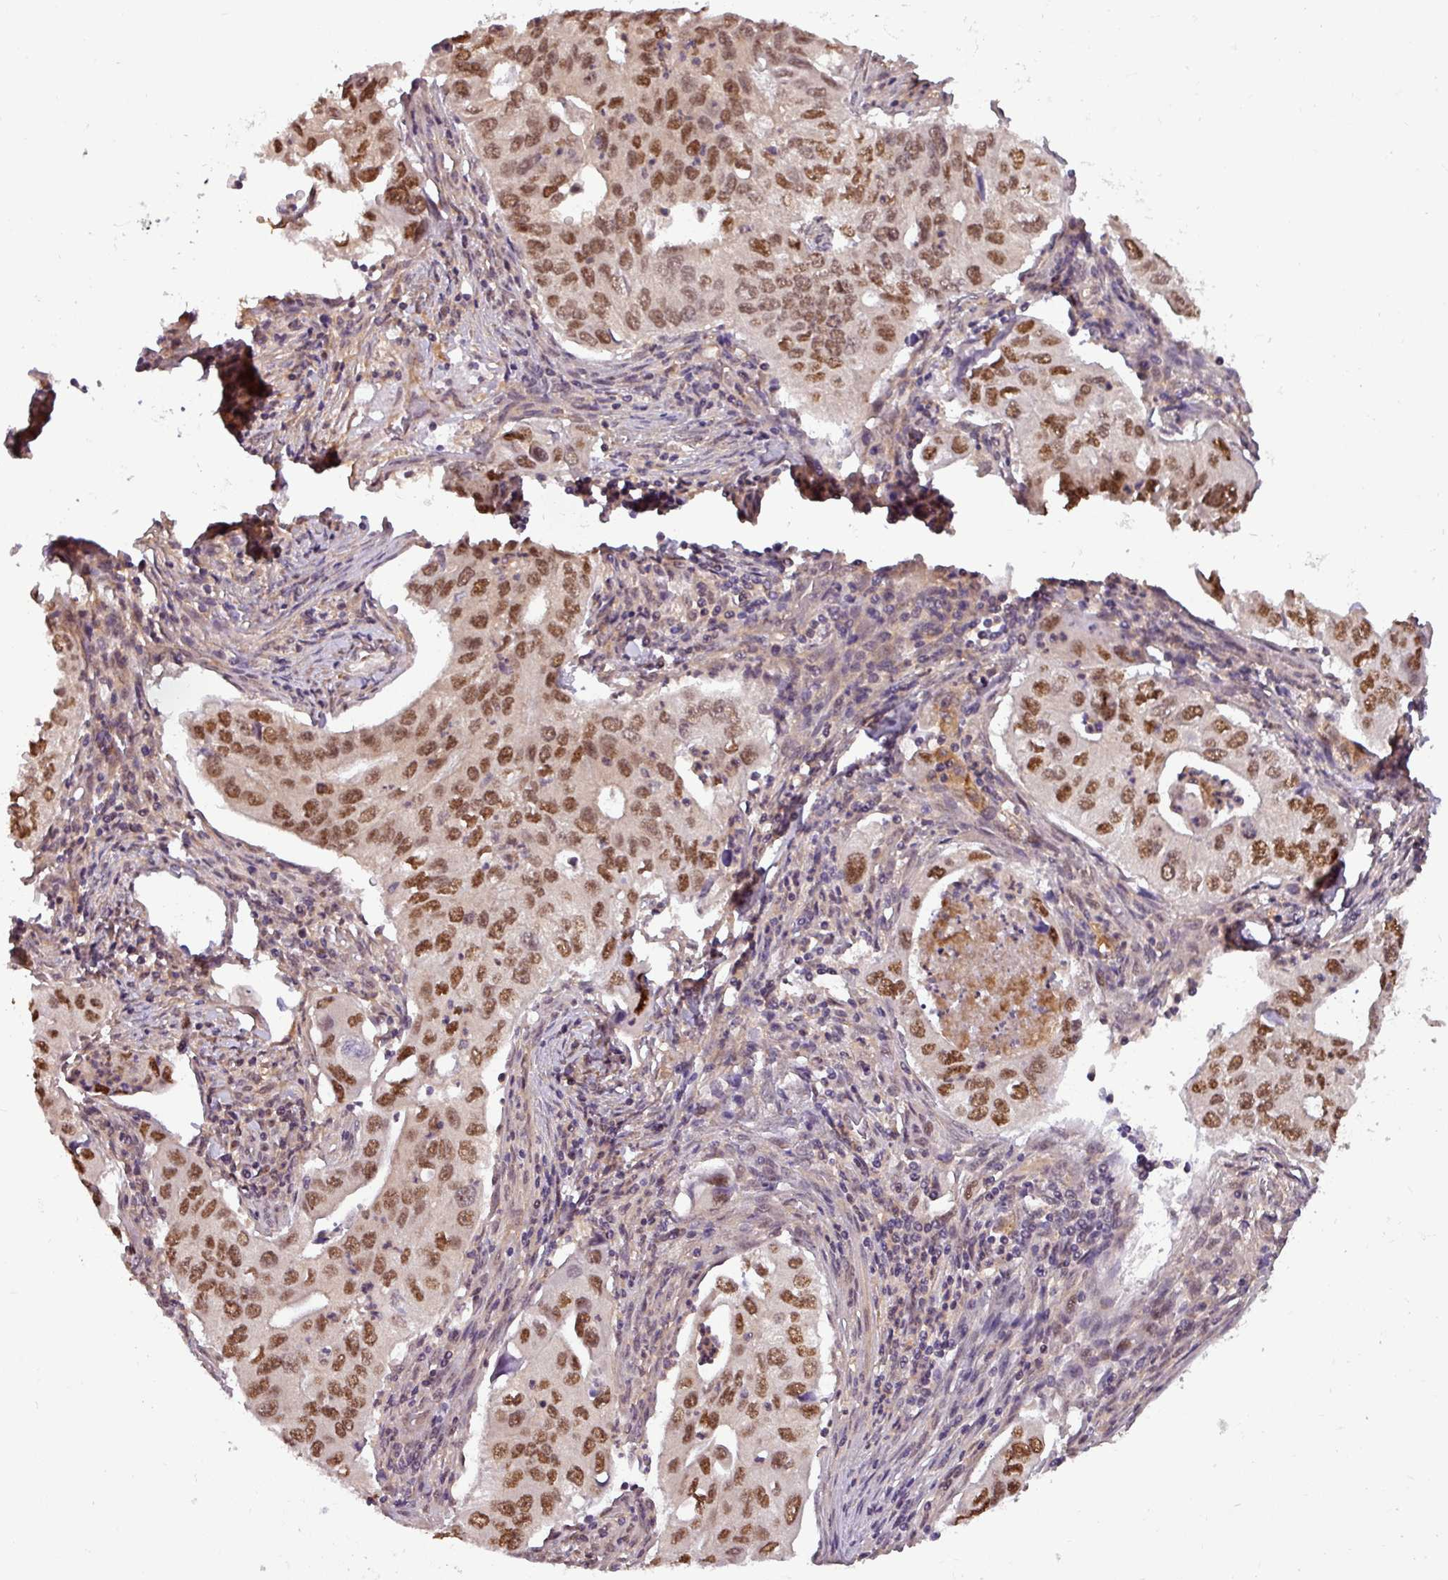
{"staining": {"intensity": "moderate", "quantity": ">75%", "location": "nuclear"}, "tissue": "lung cancer", "cell_type": "Tumor cells", "image_type": "cancer", "snomed": [{"axis": "morphology", "description": "Adenocarcinoma, NOS"}, {"axis": "topography", "description": "Lung"}], "caption": "This image reveals lung adenocarcinoma stained with immunohistochemistry (IHC) to label a protein in brown. The nuclear of tumor cells show moderate positivity for the protein. Nuclei are counter-stained blue.", "gene": "NPFFR1", "patient": {"sex": "male", "age": 48}}